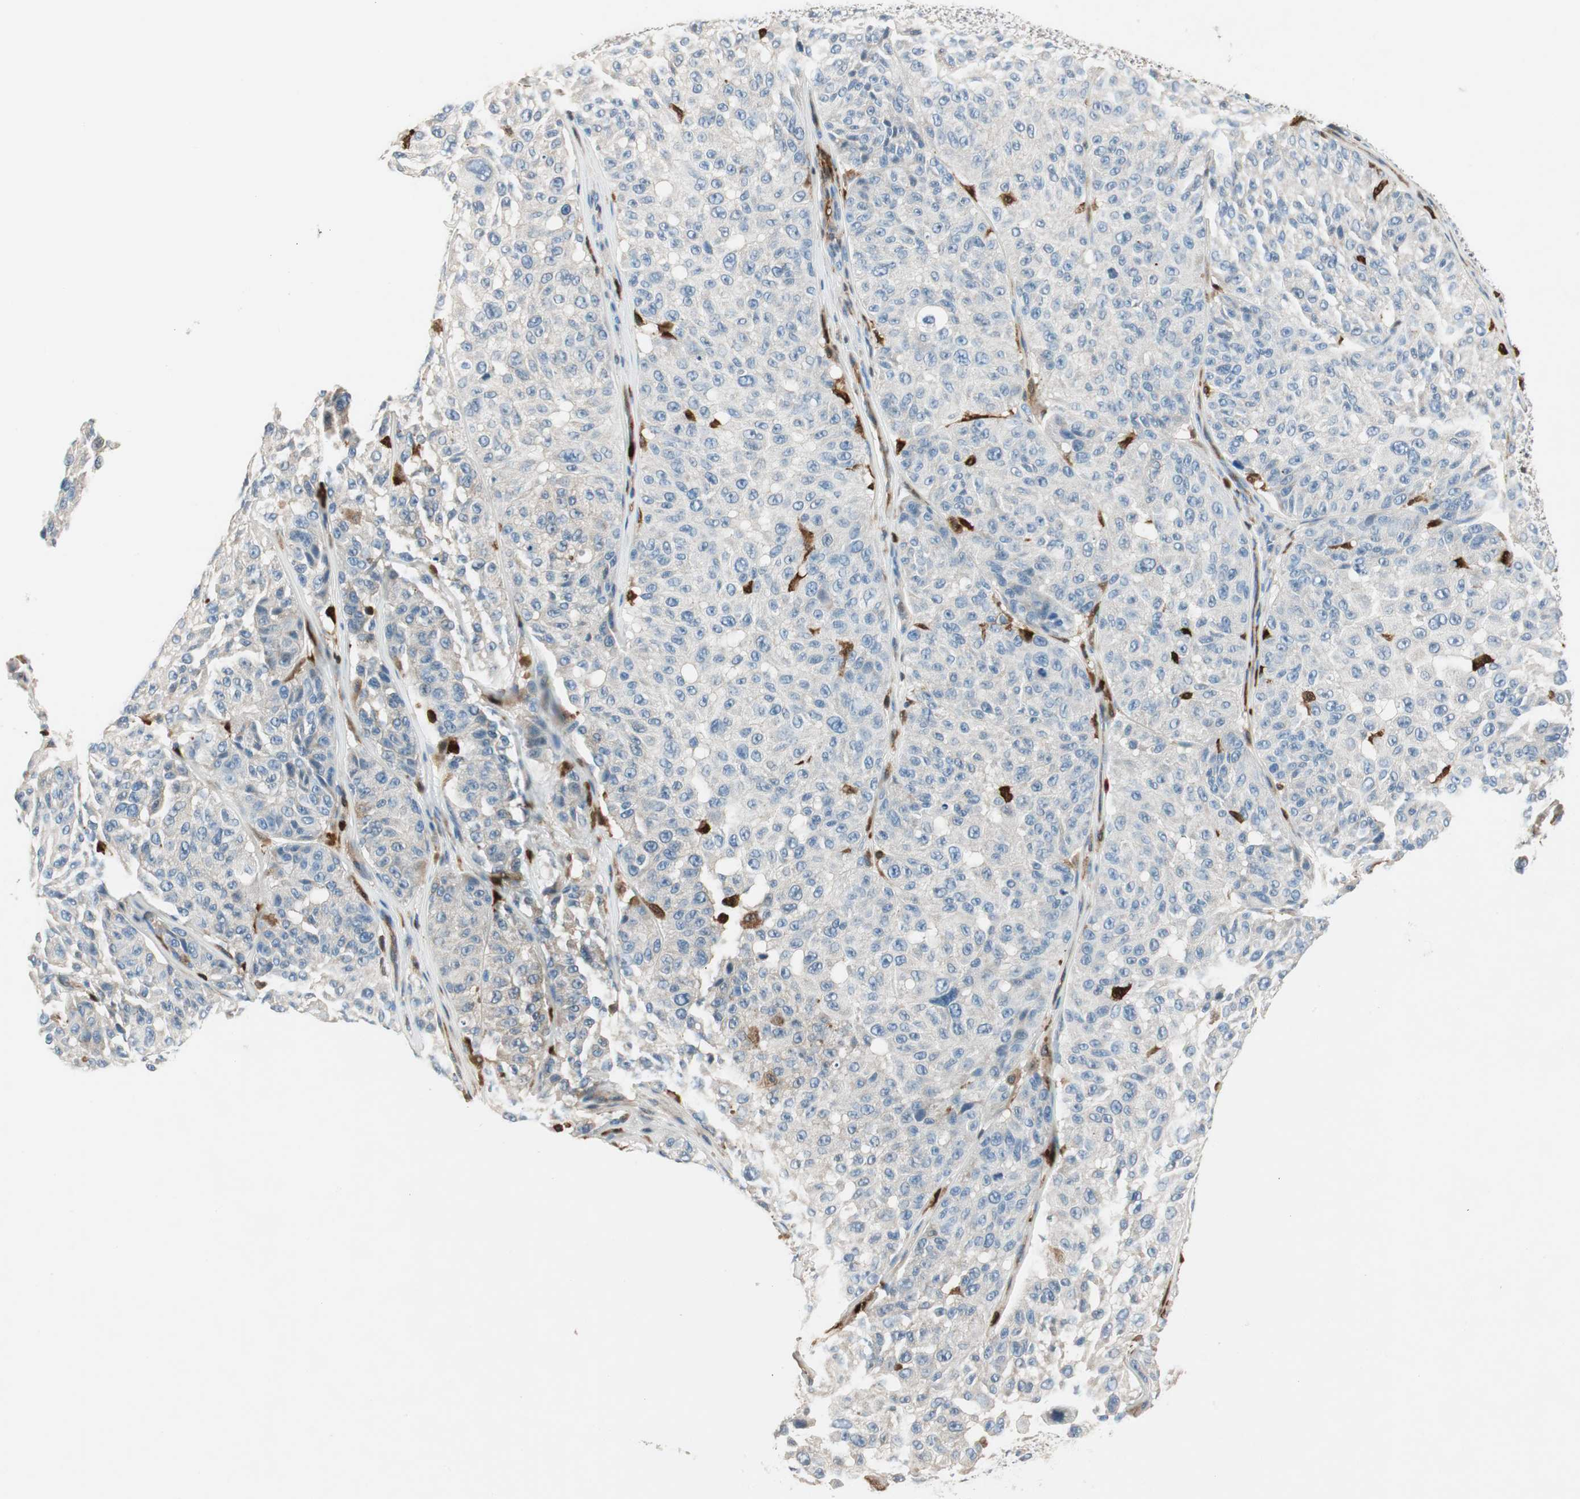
{"staining": {"intensity": "negative", "quantity": "none", "location": "none"}, "tissue": "melanoma", "cell_type": "Tumor cells", "image_type": "cancer", "snomed": [{"axis": "morphology", "description": "Malignant melanoma, NOS"}, {"axis": "topography", "description": "Skin"}], "caption": "This is an immunohistochemistry (IHC) photomicrograph of human malignant melanoma. There is no positivity in tumor cells.", "gene": "COTL1", "patient": {"sex": "female", "age": 46}}